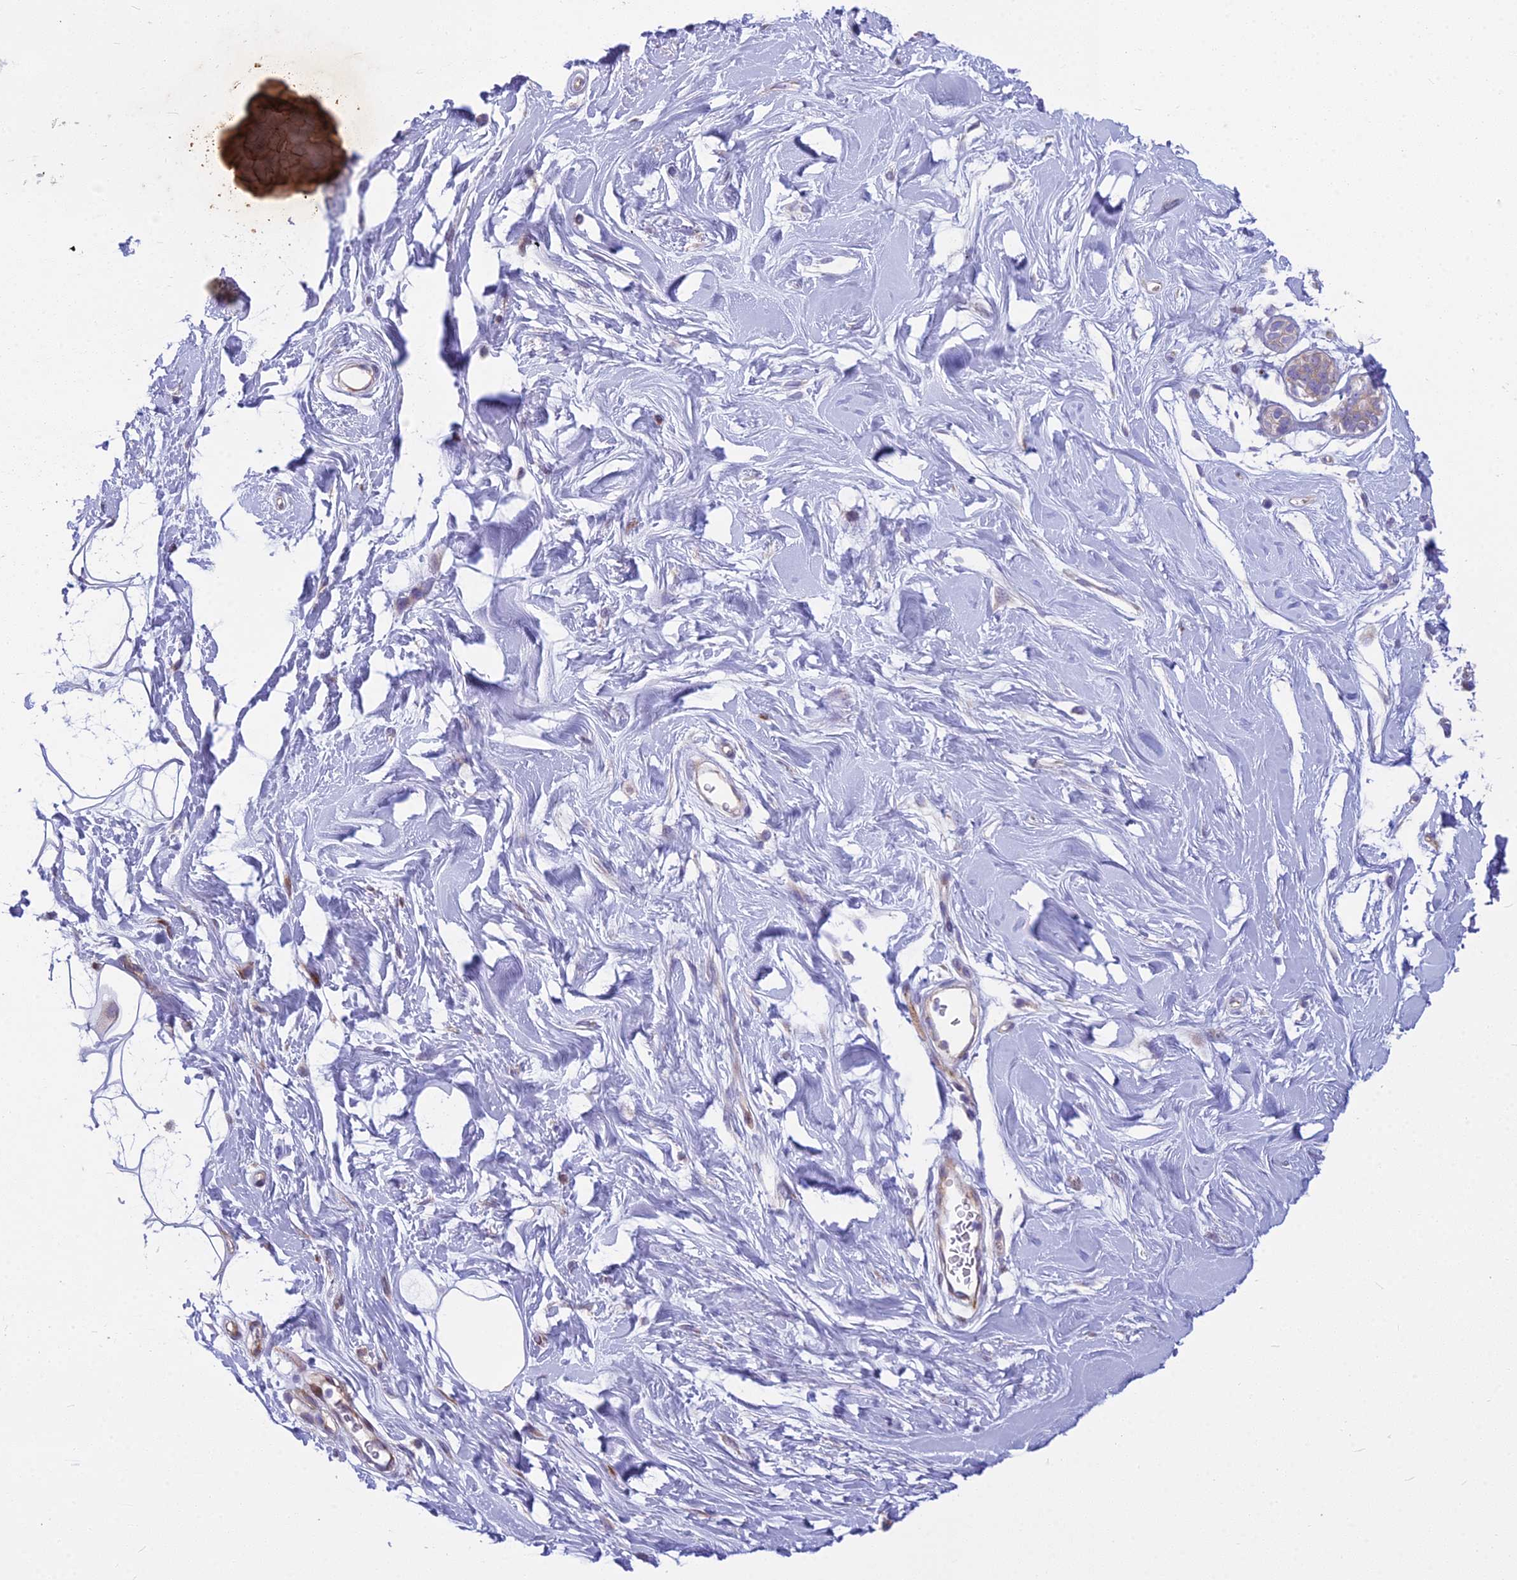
{"staining": {"intensity": "negative", "quantity": "none", "location": "none"}, "tissue": "adipose tissue", "cell_type": "Adipocytes", "image_type": "normal", "snomed": [{"axis": "morphology", "description": "Normal tissue, NOS"}, {"axis": "topography", "description": "Breast"}], "caption": "This is a micrograph of immunohistochemistry staining of normal adipose tissue, which shows no staining in adipocytes. Brightfield microscopy of immunohistochemistry stained with DAB (3,3'-diaminobenzidine) (brown) and hematoxylin (blue), captured at high magnification.", "gene": "PCDHB14", "patient": {"sex": "female", "age": 26}}